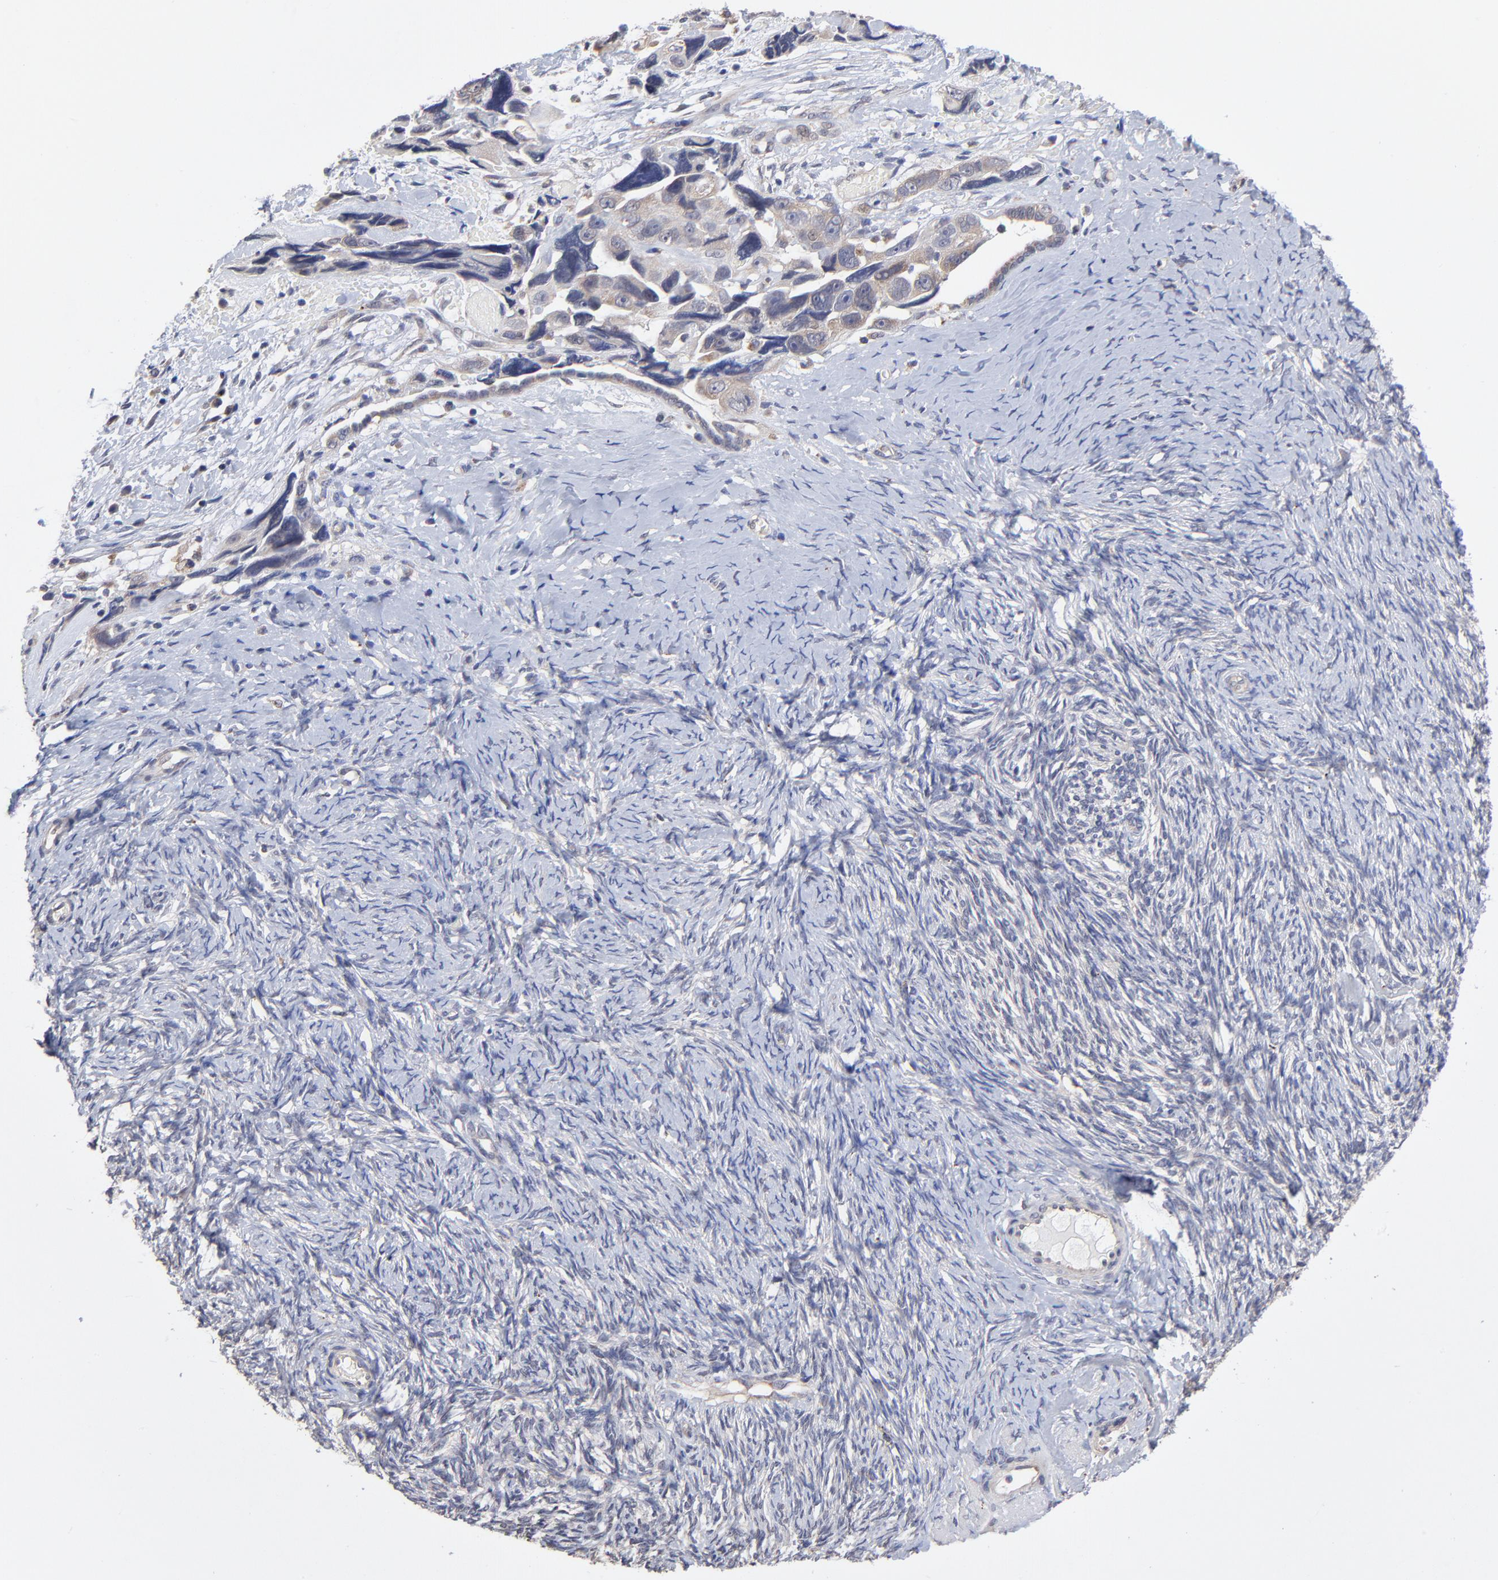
{"staining": {"intensity": "weak", "quantity": "<25%", "location": "cytoplasmic/membranous"}, "tissue": "ovarian cancer", "cell_type": "Tumor cells", "image_type": "cancer", "snomed": [{"axis": "morphology", "description": "Normal tissue, NOS"}, {"axis": "morphology", "description": "Cystadenocarcinoma, serous, NOS"}, {"axis": "topography", "description": "Ovary"}], "caption": "Tumor cells show no significant protein expression in serous cystadenocarcinoma (ovarian).", "gene": "PDE4B", "patient": {"sex": "female", "age": 62}}